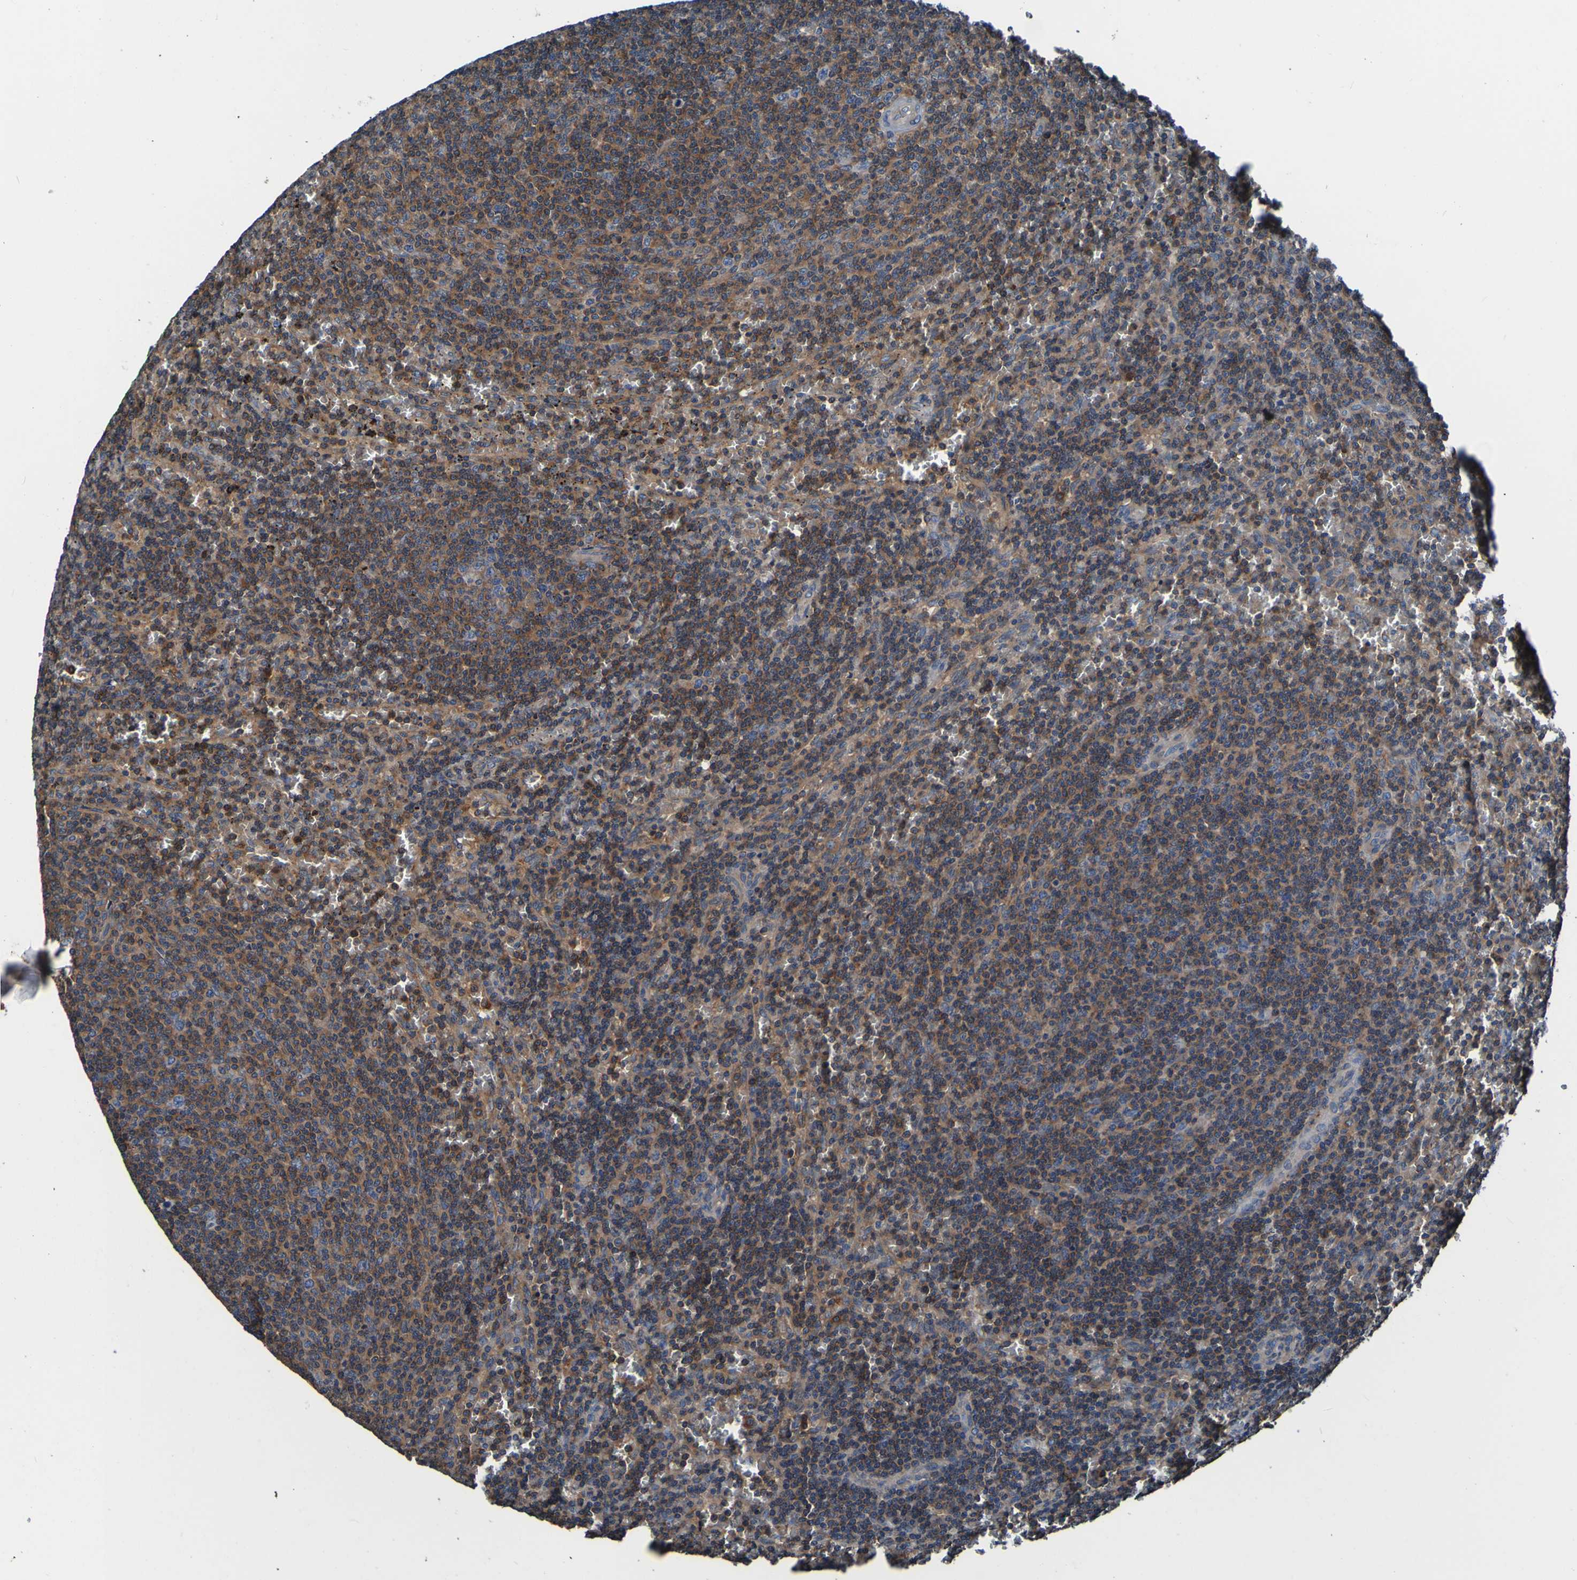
{"staining": {"intensity": "moderate", "quantity": ">75%", "location": "cytoplasmic/membranous"}, "tissue": "lymphoma", "cell_type": "Tumor cells", "image_type": "cancer", "snomed": [{"axis": "morphology", "description": "Malignant lymphoma, non-Hodgkin's type, Low grade"}, {"axis": "topography", "description": "Spleen"}], "caption": "Protein staining by immunohistochemistry (IHC) exhibits moderate cytoplasmic/membranous positivity in approximately >75% of tumor cells in lymphoma. (brown staining indicates protein expression, while blue staining denotes nuclei).", "gene": "RAB5B", "patient": {"sex": "female", "age": 50}}